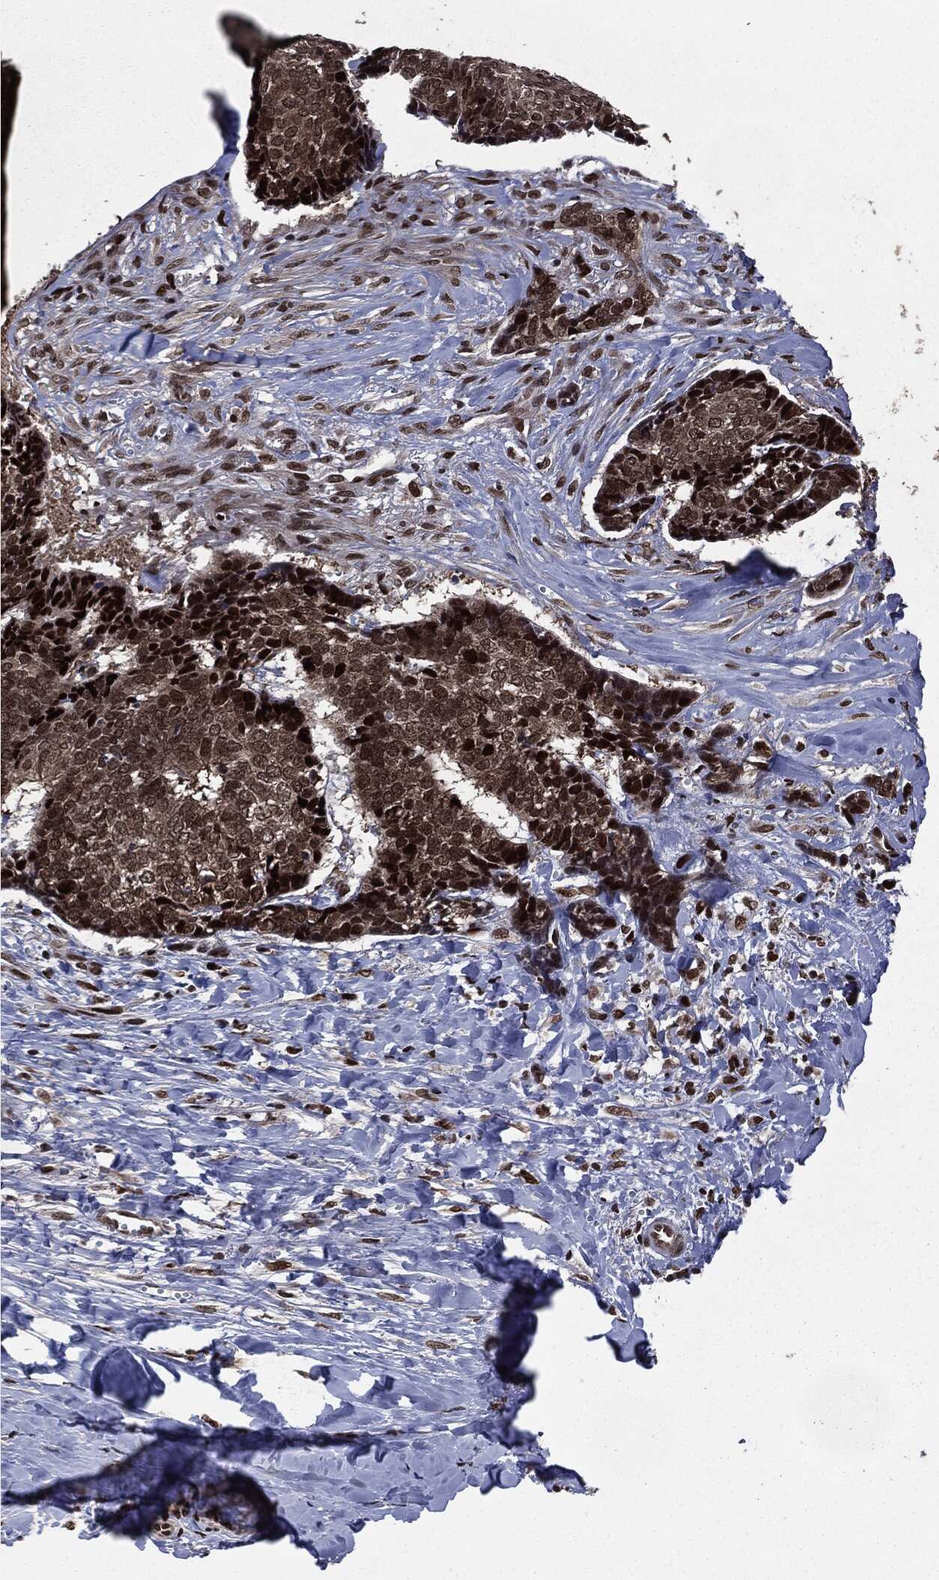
{"staining": {"intensity": "strong", "quantity": ">75%", "location": "cytoplasmic/membranous,nuclear"}, "tissue": "skin cancer", "cell_type": "Tumor cells", "image_type": "cancer", "snomed": [{"axis": "morphology", "description": "Basal cell carcinoma"}, {"axis": "topography", "description": "Skin"}], "caption": "The histopathology image shows a brown stain indicating the presence of a protein in the cytoplasmic/membranous and nuclear of tumor cells in skin basal cell carcinoma.", "gene": "DVL2", "patient": {"sex": "male", "age": 86}}